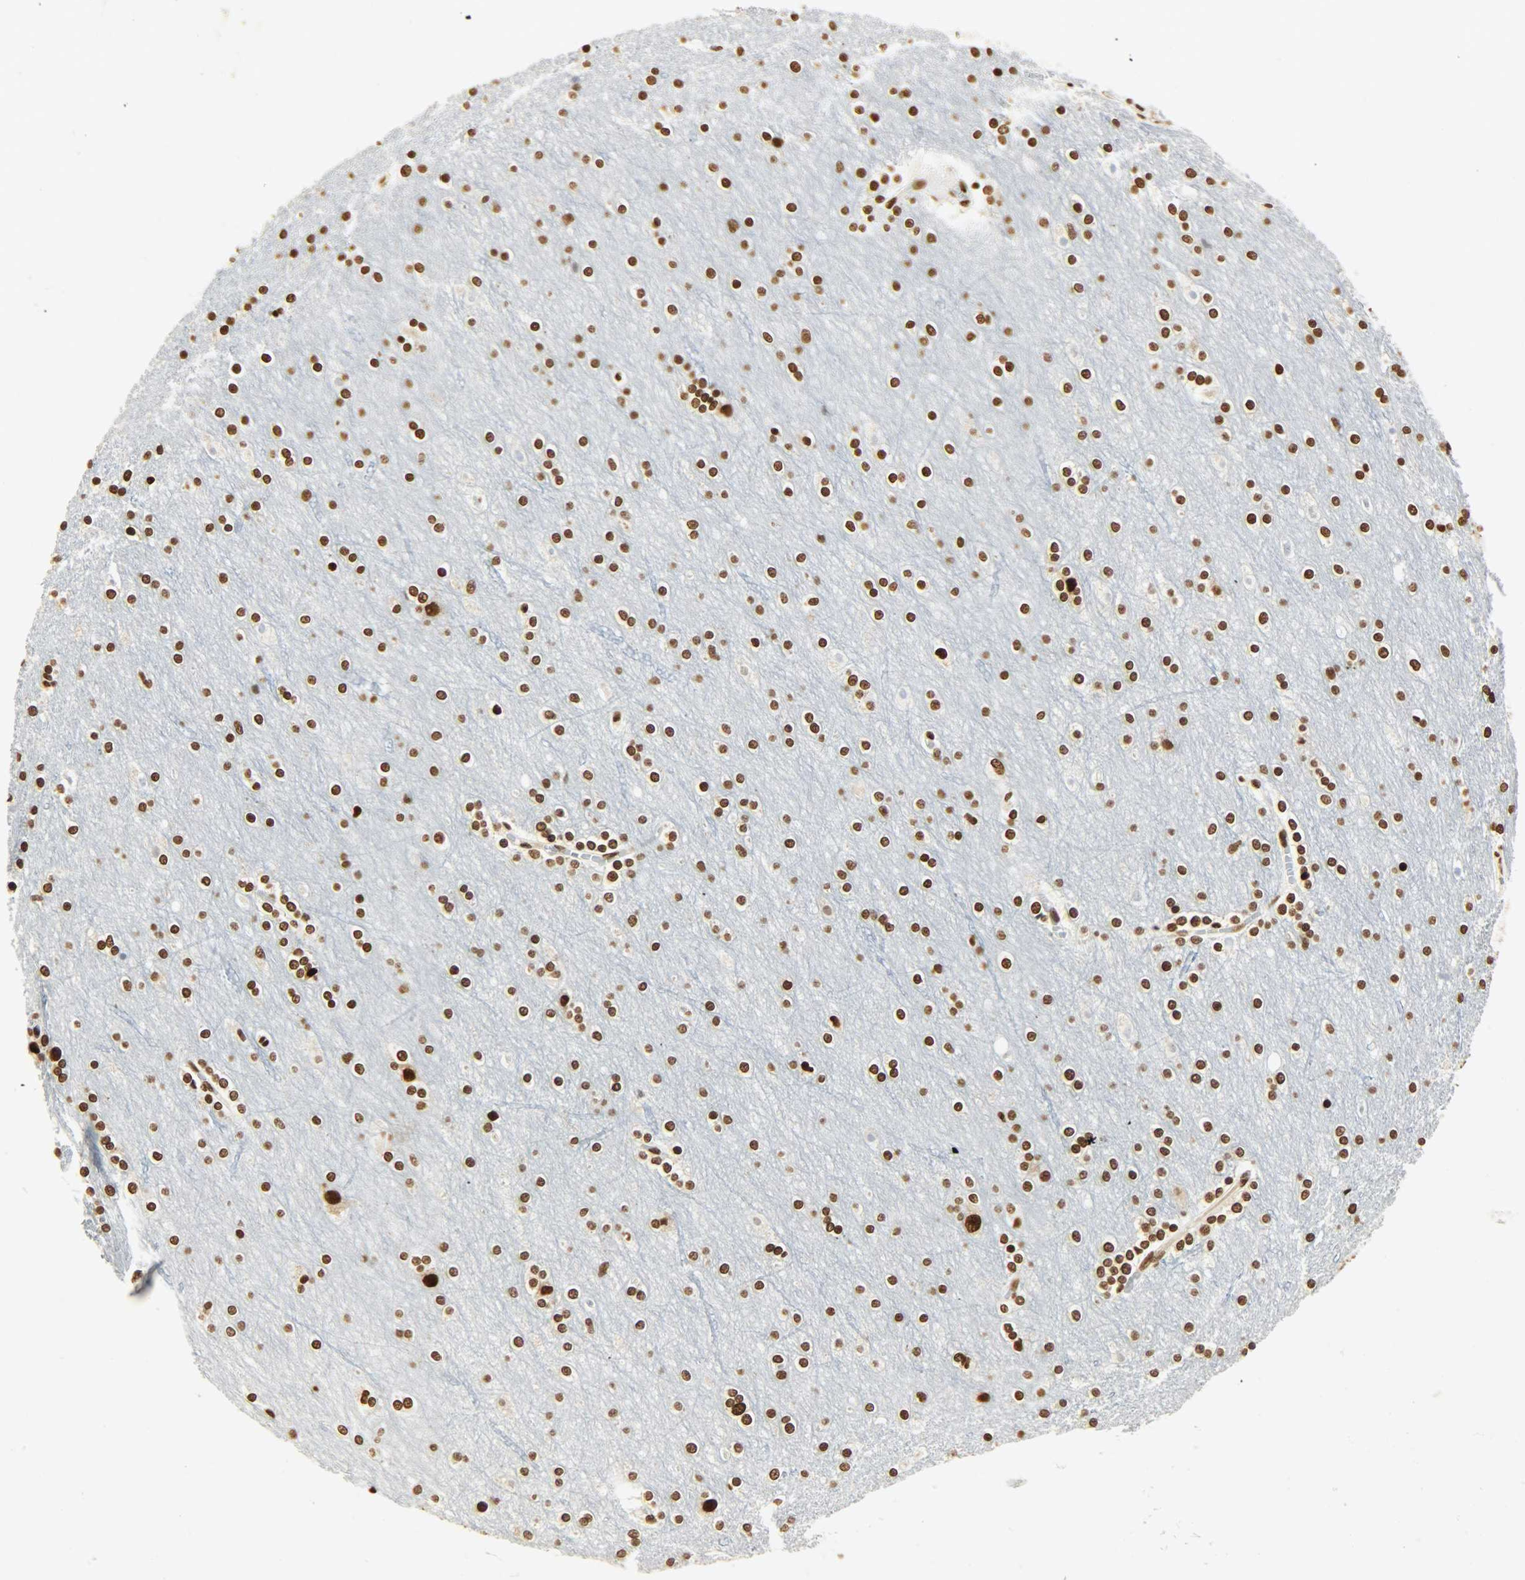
{"staining": {"intensity": "strong", "quantity": ">75%", "location": "nuclear"}, "tissue": "cerebral cortex", "cell_type": "Endothelial cells", "image_type": "normal", "snomed": [{"axis": "morphology", "description": "Normal tissue, NOS"}, {"axis": "topography", "description": "Cerebral cortex"}], "caption": "Cerebral cortex stained with a brown dye shows strong nuclear positive staining in approximately >75% of endothelial cells.", "gene": "KHDRBS1", "patient": {"sex": "female", "age": 54}}